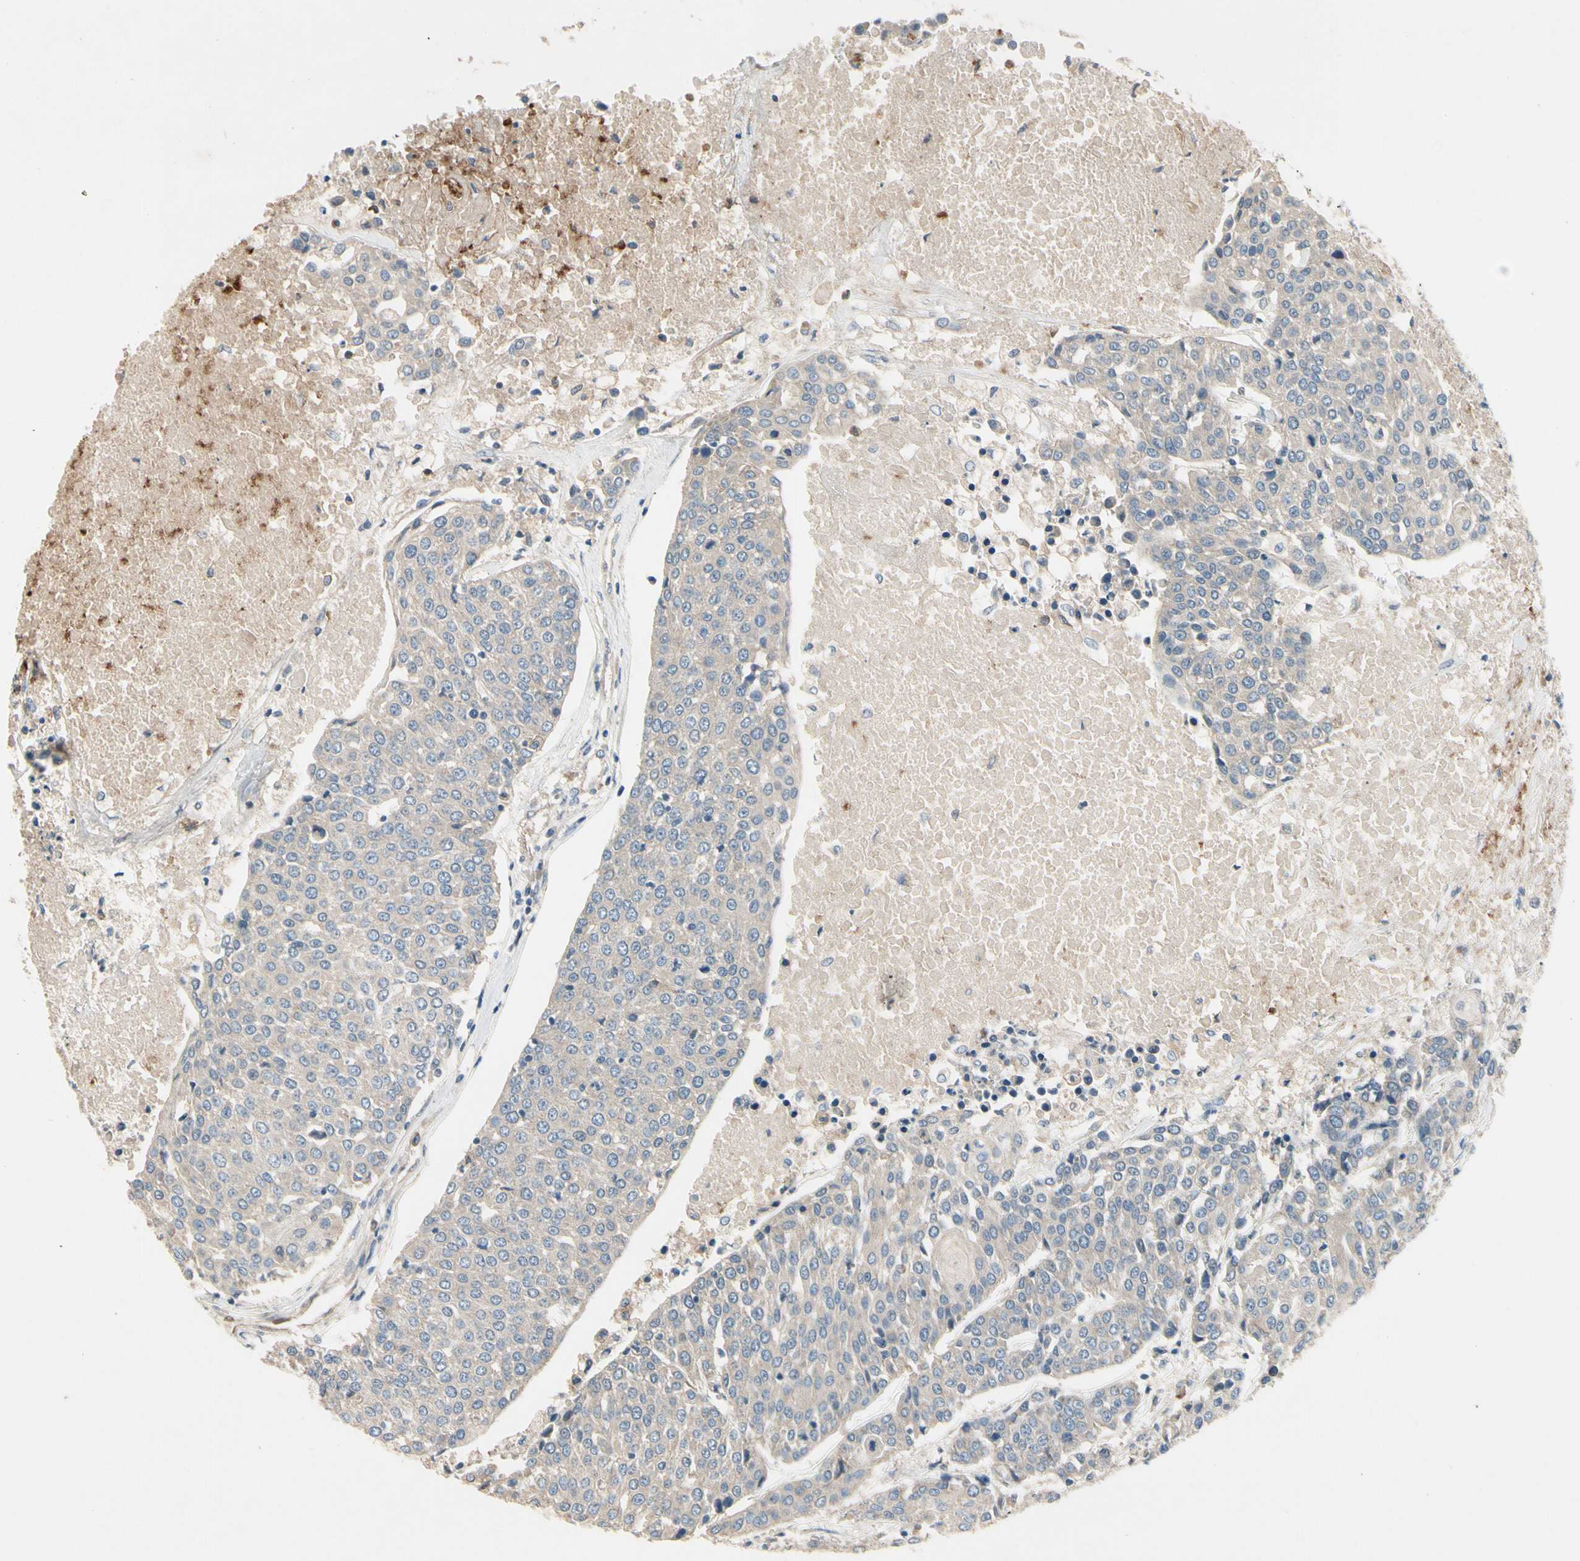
{"staining": {"intensity": "negative", "quantity": "none", "location": "none"}, "tissue": "urothelial cancer", "cell_type": "Tumor cells", "image_type": "cancer", "snomed": [{"axis": "morphology", "description": "Urothelial carcinoma, High grade"}, {"axis": "topography", "description": "Urinary bladder"}], "caption": "Tumor cells are negative for protein expression in human urothelial carcinoma (high-grade).", "gene": "SIGLEC5", "patient": {"sex": "female", "age": 85}}